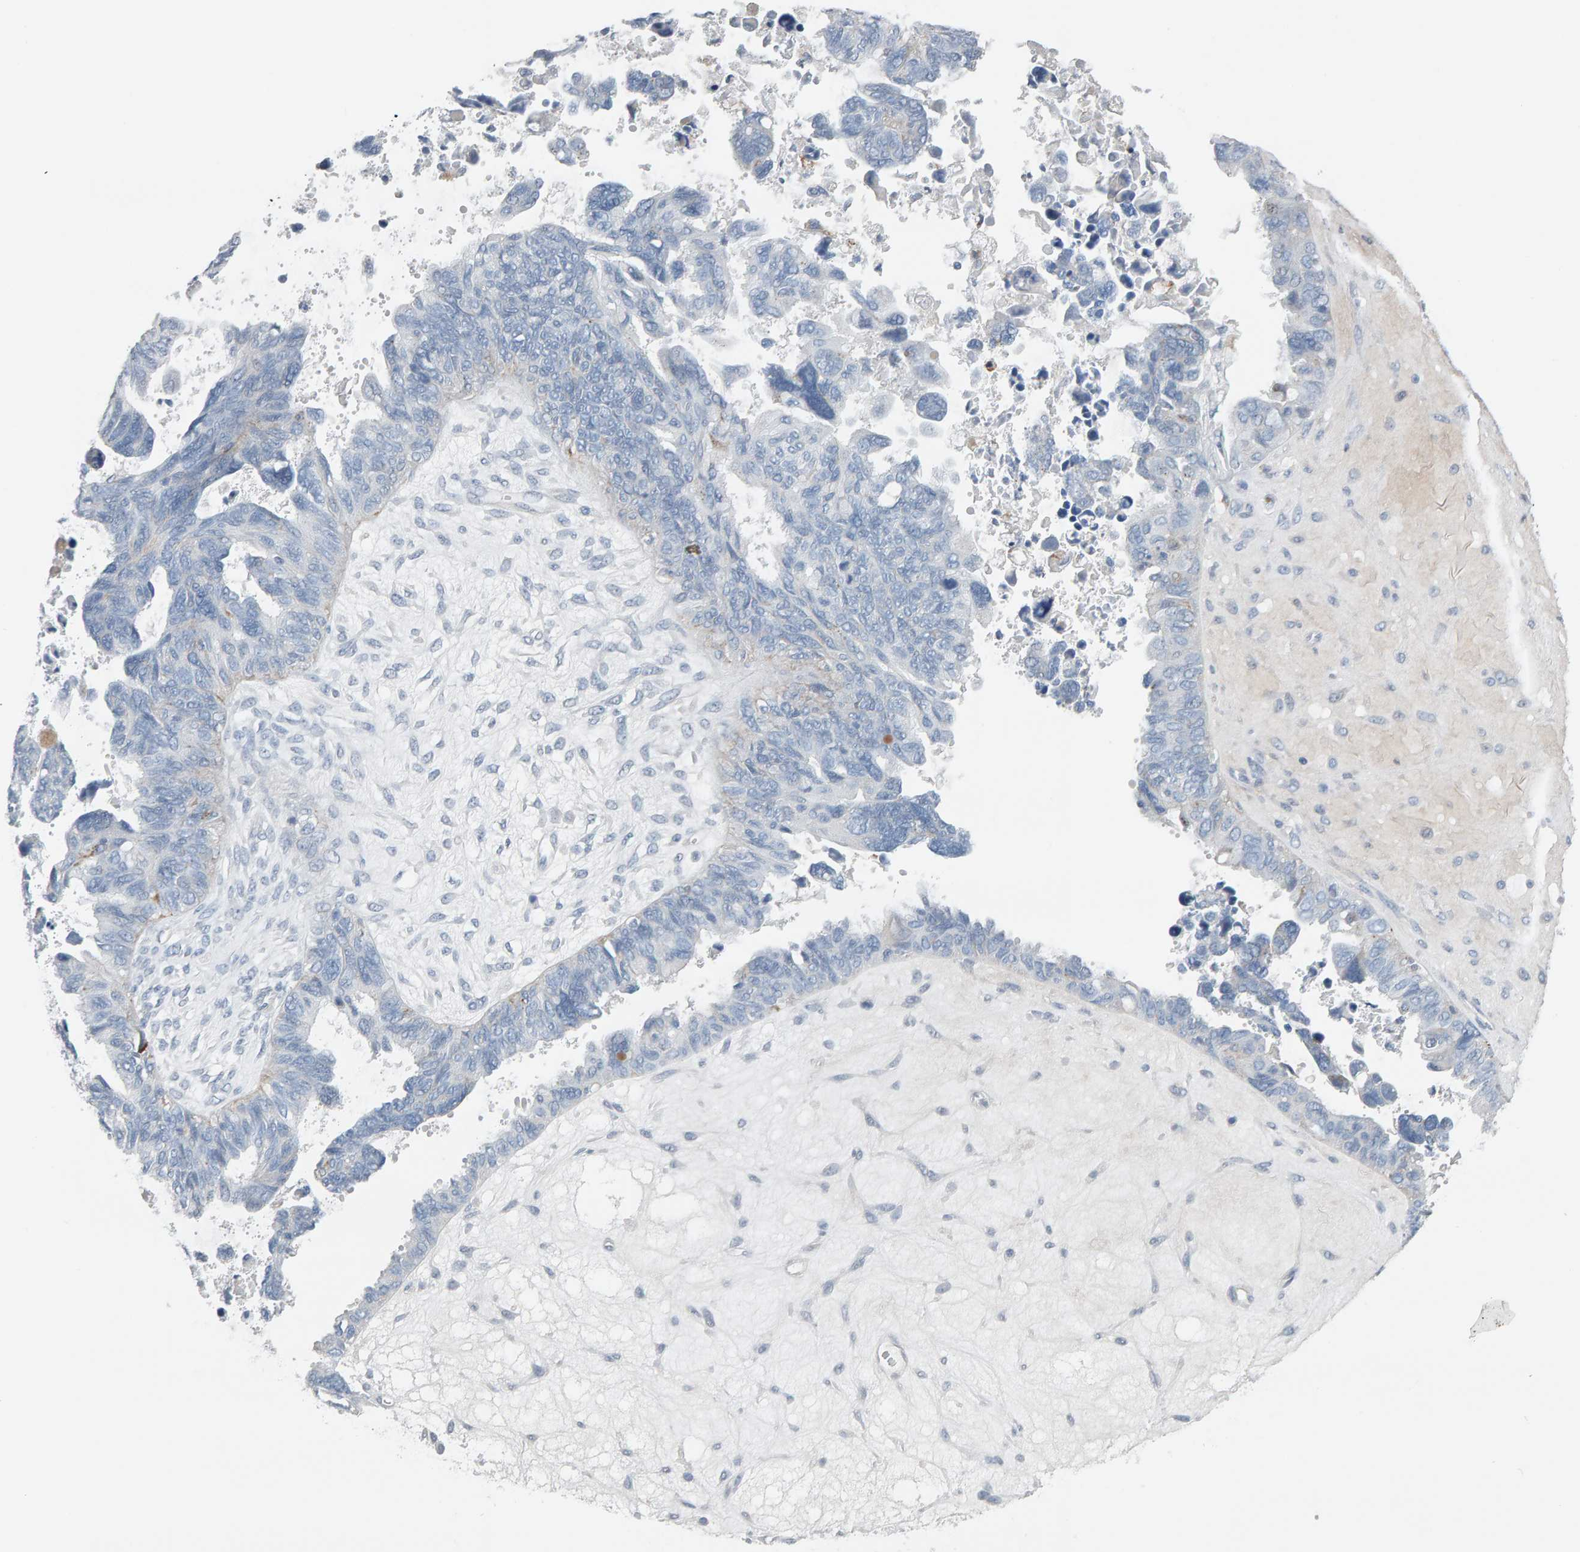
{"staining": {"intensity": "negative", "quantity": "none", "location": "none"}, "tissue": "ovarian cancer", "cell_type": "Tumor cells", "image_type": "cancer", "snomed": [{"axis": "morphology", "description": "Cystadenocarcinoma, serous, NOS"}, {"axis": "topography", "description": "Ovary"}], "caption": "High magnification brightfield microscopy of ovarian cancer stained with DAB (3,3'-diaminobenzidine) (brown) and counterstained with hematoxylin (blue): tumor cells show no significant positivity.", "gene": "IPPK", "patient": {"sex": "female", "age": 79}}